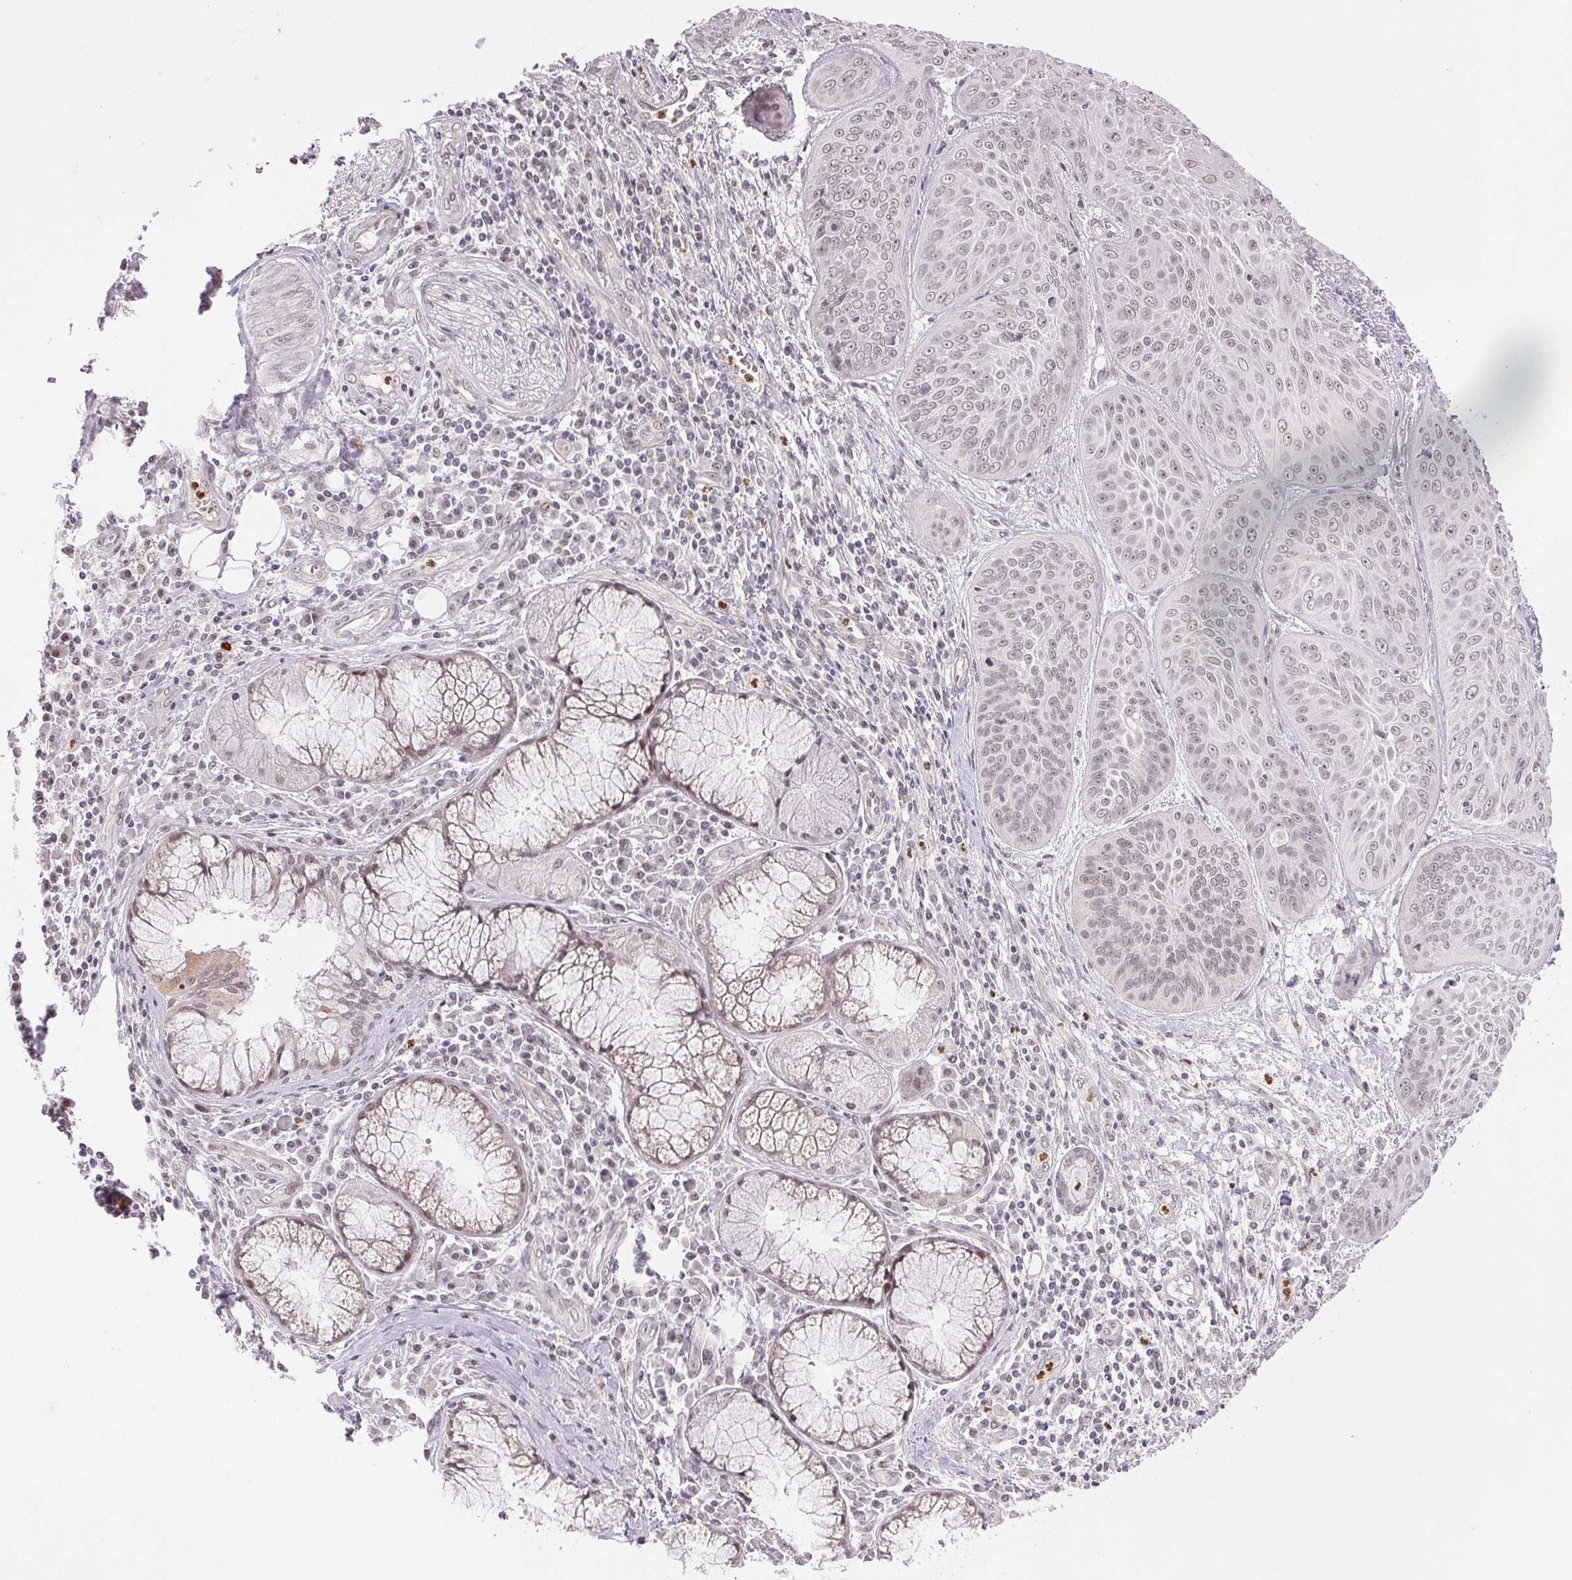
{"staining": {"intensity": "weak", "quantity": "<25%", "location": "nuclear"}, "tissue": "lung cancer", "cell_type": "Tumor cells", "image_type": "cancer", "snomed": [{"axis": "morphology", "description": "Squamous cell carcinoma, NOS"}, {"axis": "topography", "description": "Lung"}], "caption": "Squamous cell carcinoma (lung) stained for a protein using immunohistochemistry (IHC) exhibits no expression tumor cells.", "gene": "GRHL3", "patient": {"sex": "male", "age": 74}}